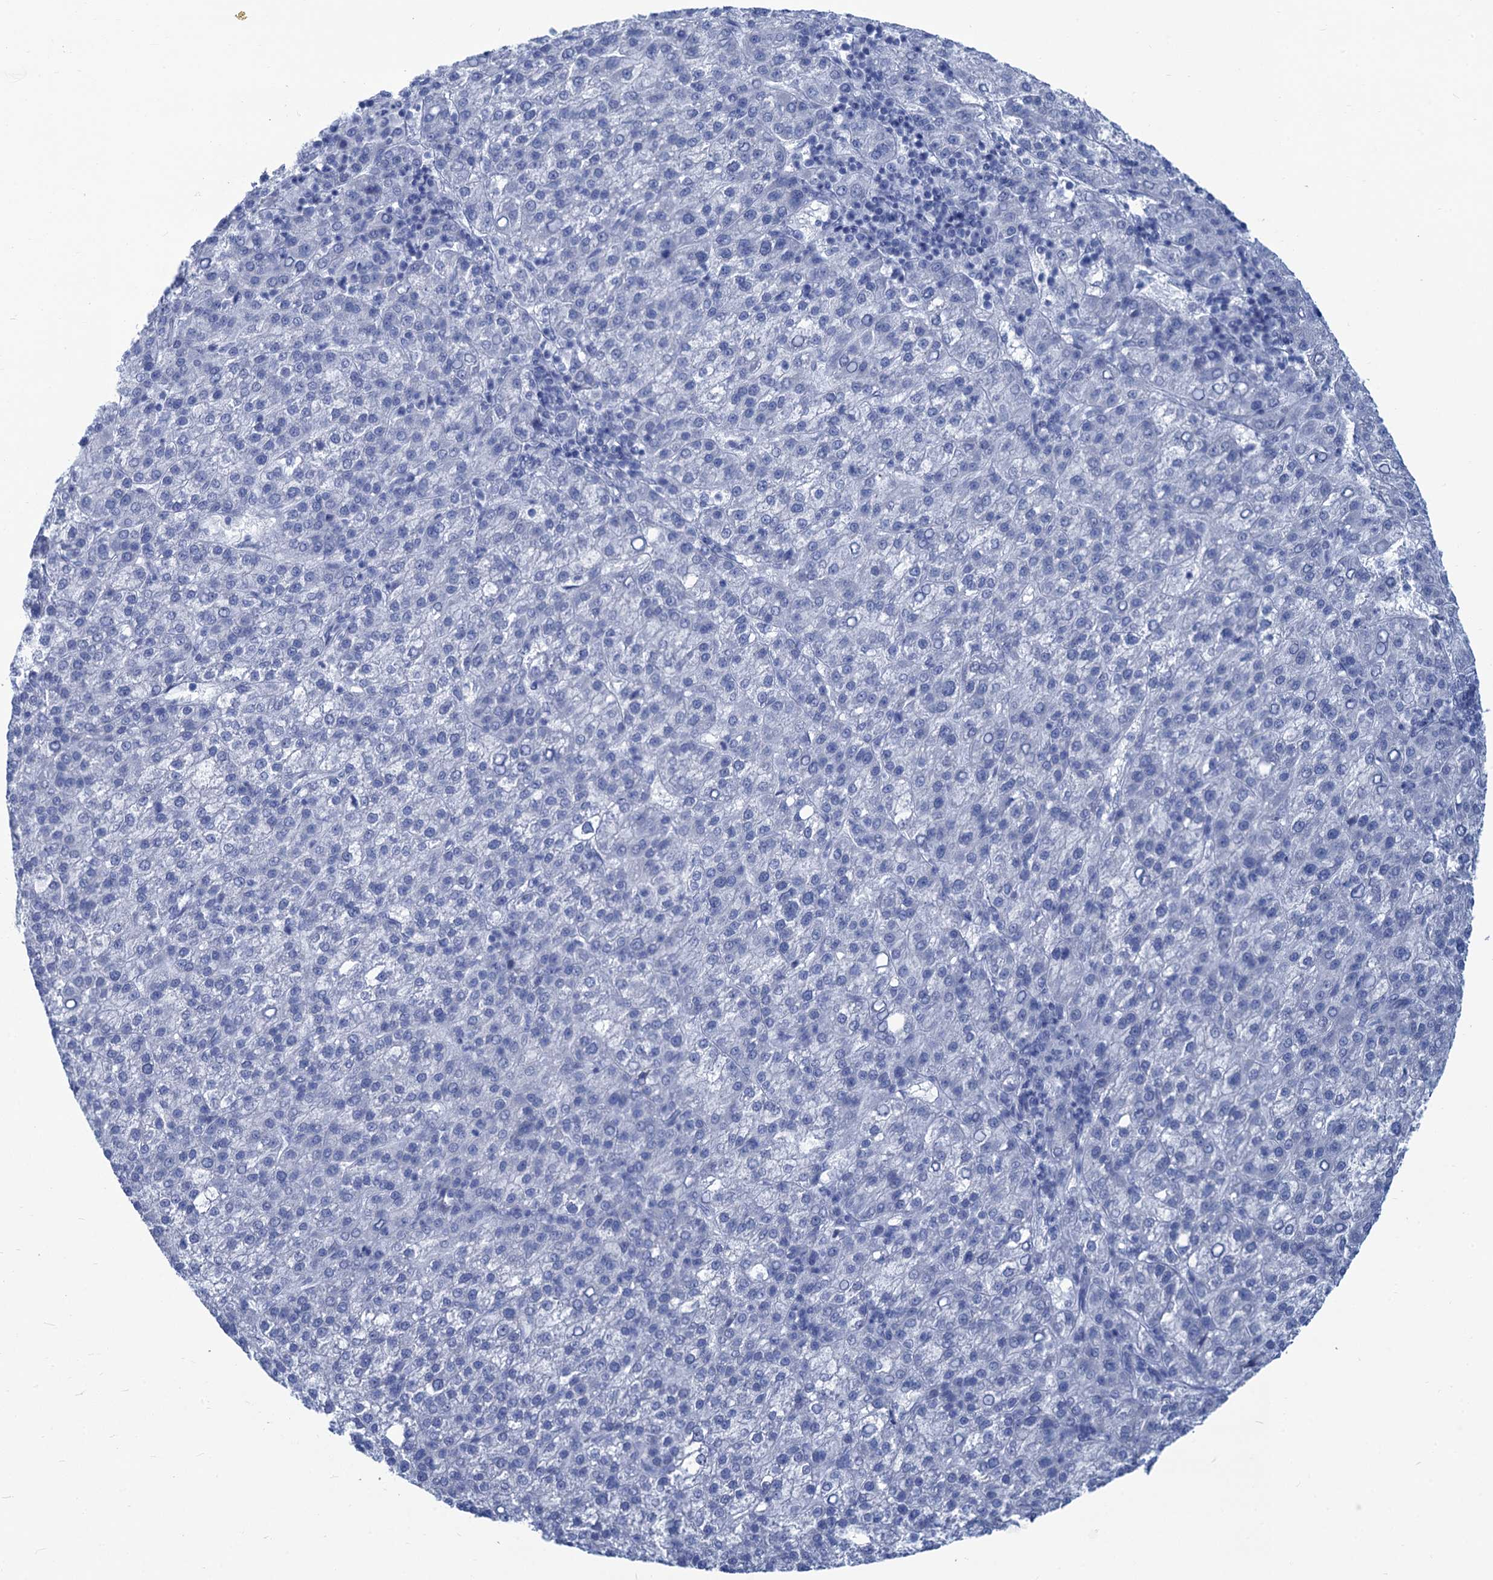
{"staining": {"intensity": "negative", "quantity": "none", "location": "none"}, "tissue": "liver cancer", "cell_type": "Tumor cells", "image_type": "cancer", "snomed": [{"axis": "morphology", "description": "Carcinoma, Hepatocellular, NOS"}, {"axis": "topography", "description": "Liver"}], "caption": "Immunohistochemistry (IHC) image of human liver hepatocellular carcinoma stained for a protein (brown), which exhibits no expression in tumor cells. Nuclei are stained in blue.", "gene": "CABYR", "patient": {"sex": "female", "age": 58}}